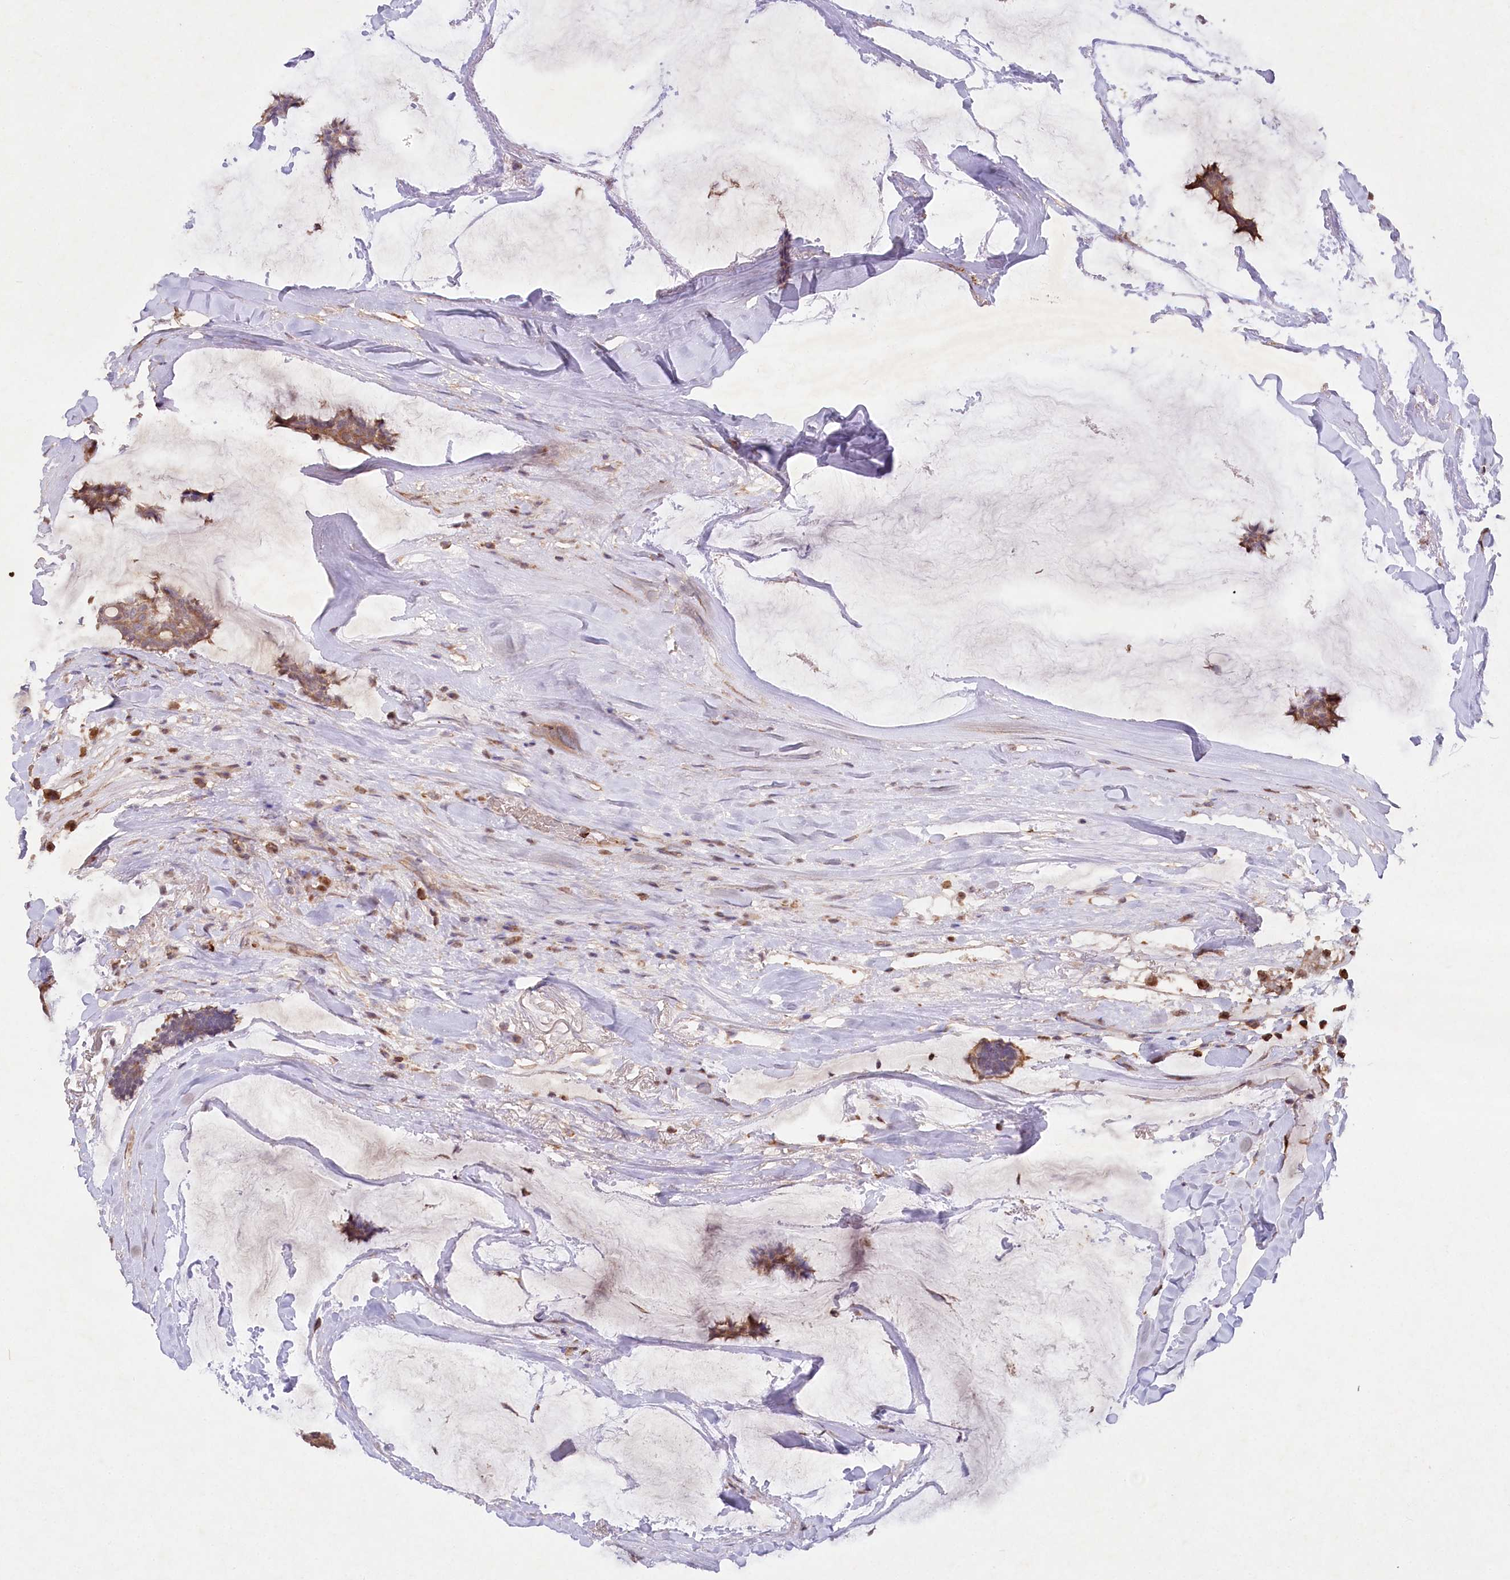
{"staining": {"intensity": "moderate", "quantity": ">75%", "location": "cytoplasmic/membranous"}, "tissue": "breast cancer", "cell_type": "Tumor cells", "image_type": "cancer", "snomed": [{"axis": "morphology", "description": "Duct carcinoma"}, {"axis": "topography", "description": "Breast"}], "caption": "High-magnification brightfield microscopy of intraductal carcinoma (breast) stained with DAB (brown) and counterstained with hematoxylin (blue). tumor cells exhibit moderate cytoplasmic/membranous expression is identified in about>75% of cells. Using DAB (brown) and hematoxylin (blue) stains, captured at high magnification using brightfield microscopy.", "gene": "LSG1", "patient": {"sex": "female", "age": 93}}